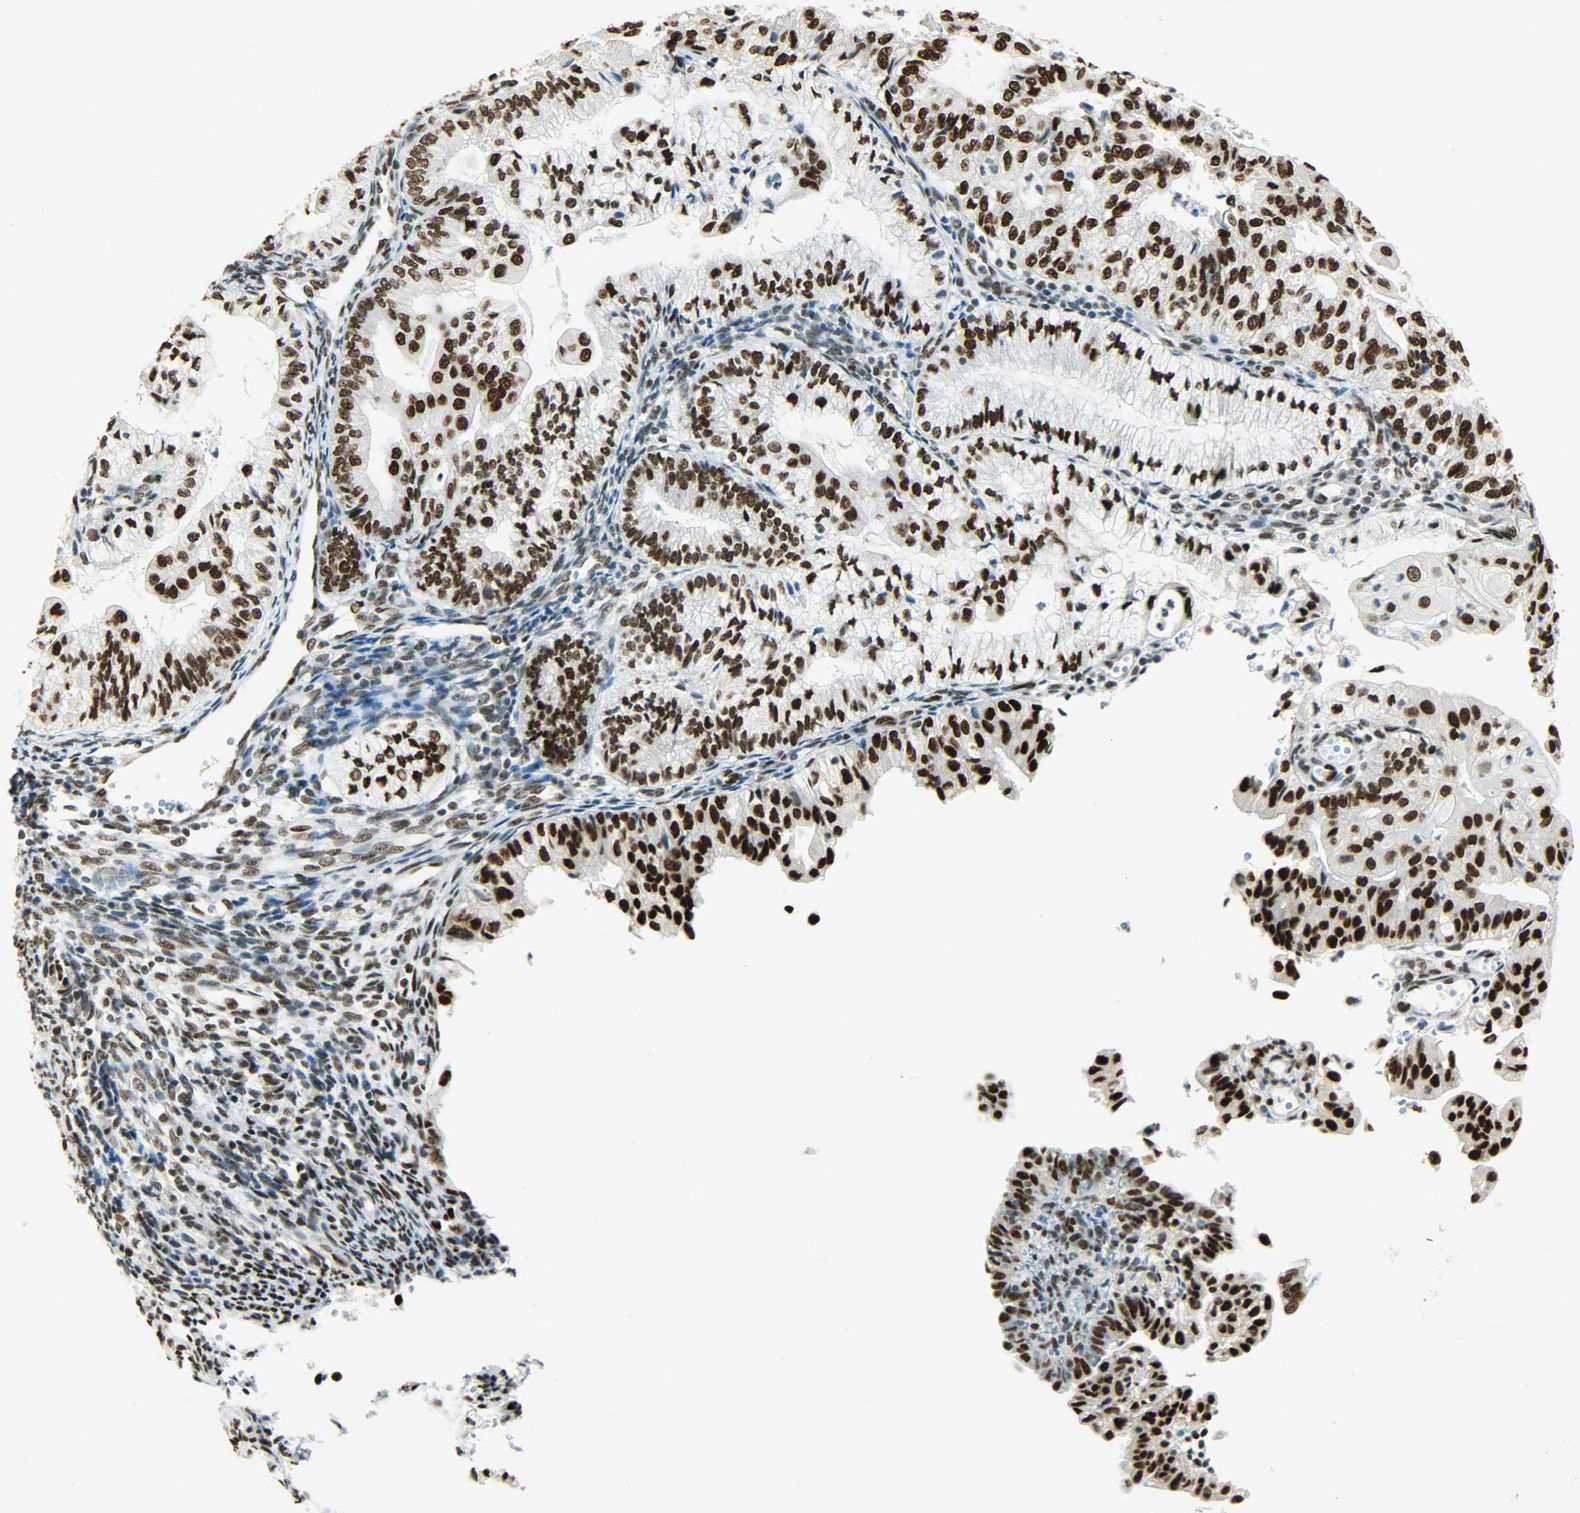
{"staining": {"intensity": "strong", "quantity": ">75%", "location": "nuclear"}, "tissue": "endometrial cancer", "cell_type": "Tumor cells", "image_type": "cancer", "snomed": [{"axis": "morphology", "description": "Adenocarcinoma, NOS"}, {"axis": "topography", "description": "Endometrium"}], "caption": "Protein staining of endometrial cancer tissue reveals strong nuclear expression in about >75% of tumor cells.", "gene": "MYEF2", "patient": {"sex": "female", "age": 59}}